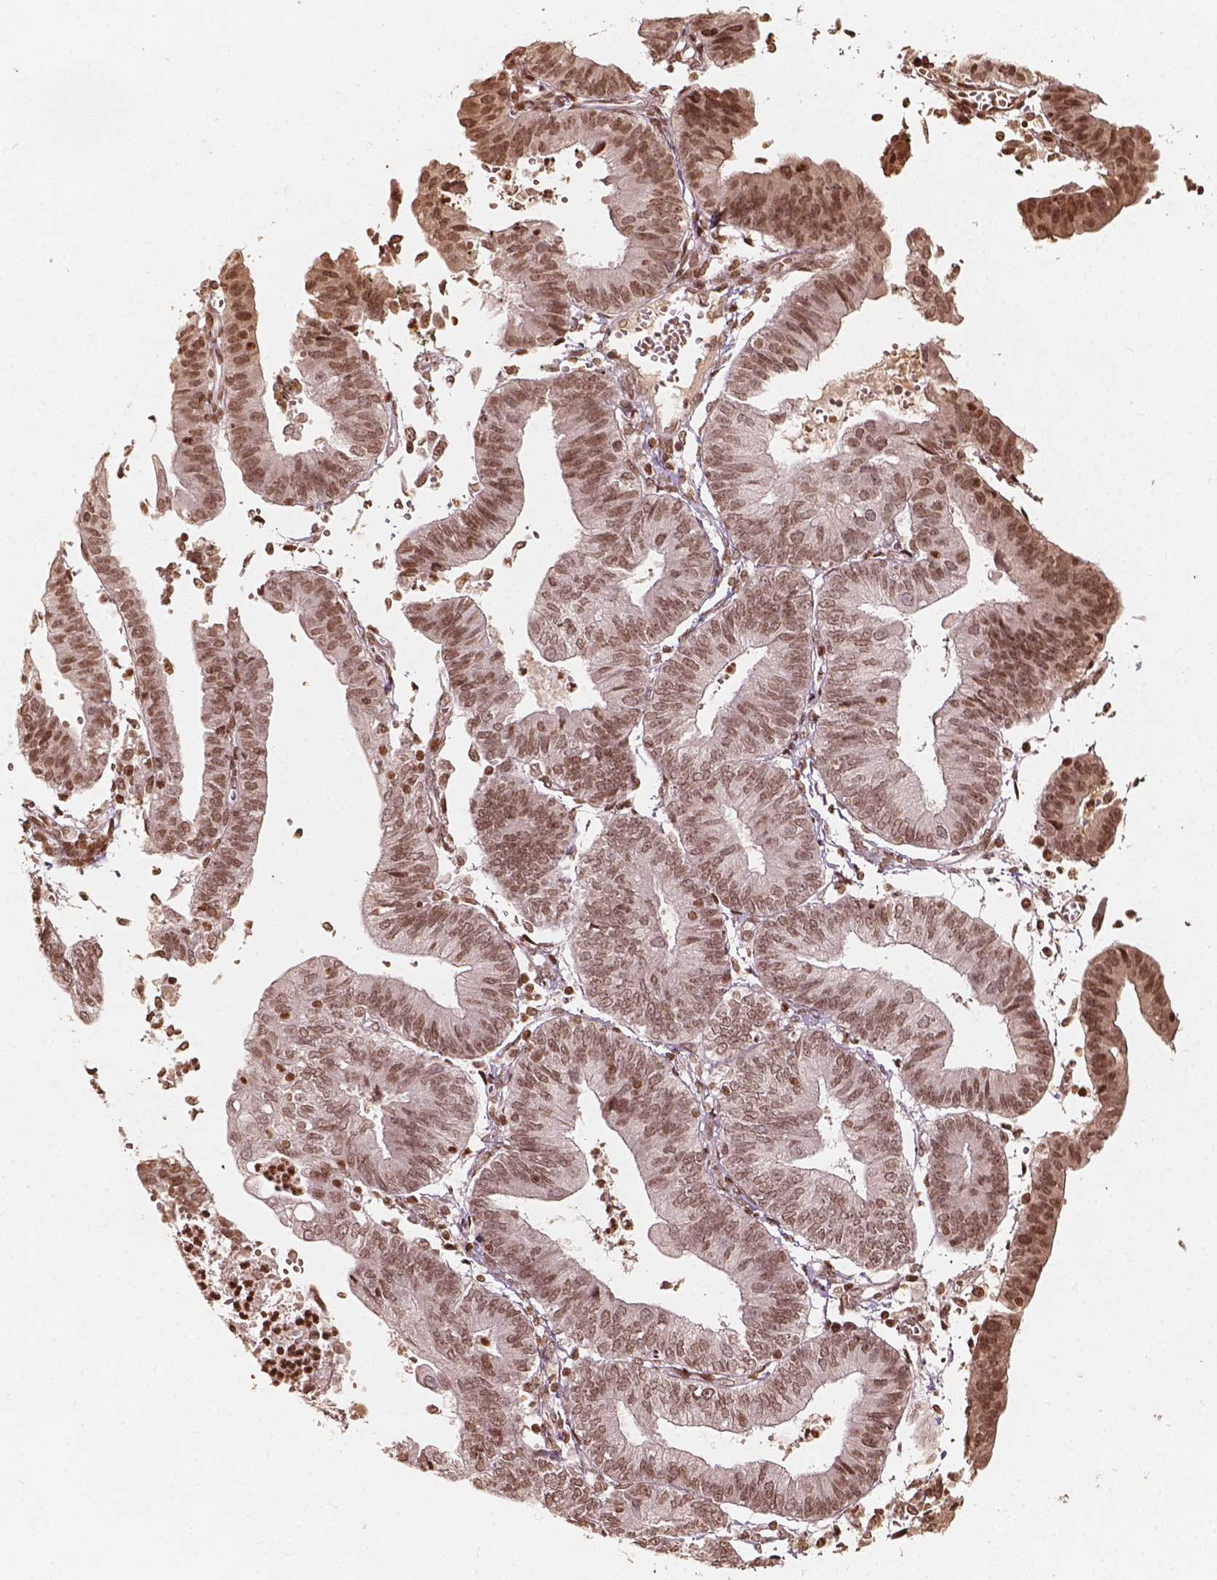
{"staining": {"intensity": "weak", "quantity": ">75%", "location": "nuclear"}, "tissue": "endometrial cancer", "cell_type": "Tumor cells", "image_type": "cancer", "snomed": [{"axis": "morphology", "description": "Adenocarcinoma, NOS"}, {"axis": "topography", "description": "Endometrium"}], "caption": "Immunohistochemistry (IHC) (DAB) staining of human endometrial cancer (adenocarcinoma) demonstrates weak nuclear protein expression in approximately >75% of tumor cells. (IHC, brightfield microscopy, high magnification).", "gene": "H3C14", "patient": {"sex": "female", "age": 65}}